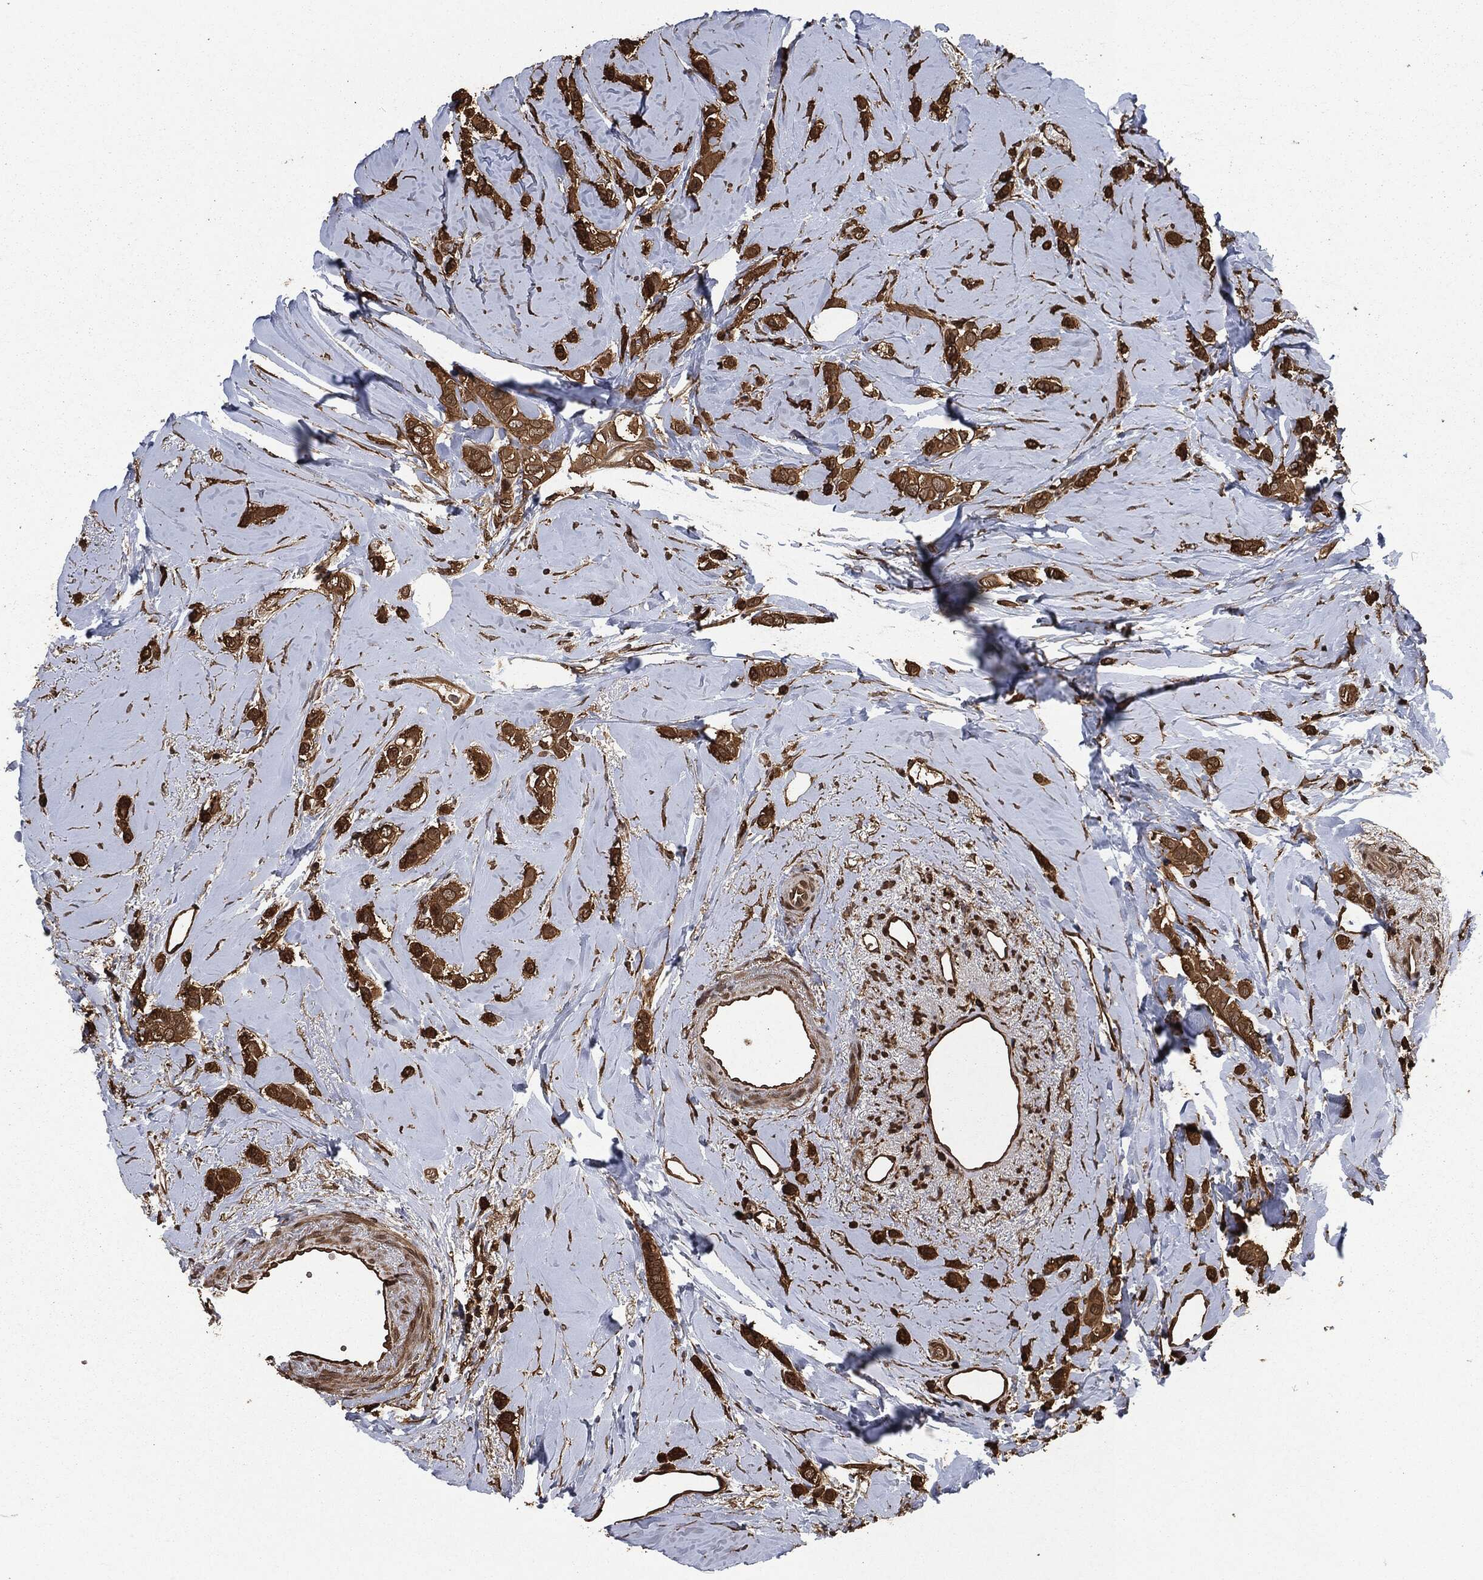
{"staining": {"intensity": "strong", "quantity": ">75%", "location": "cytoplasmic/membranous"}, "tissue": "breast cancer", "cell_type": "Tumor cells", "image_type": "cancer", "snomed": [{"axis": "morphology", "description": "Lobular carcinoma"}, {"axis": "topography", "description": "Breast"}], "caption": "A brown stain shows strong cytoplasmic/membranous staining of a protein in human breast cancer tumor cells. (IHC, brightfield microscopy, high magnification).", "gene": "PRDX4", "patient": {"sex": "female", "age": 66}}